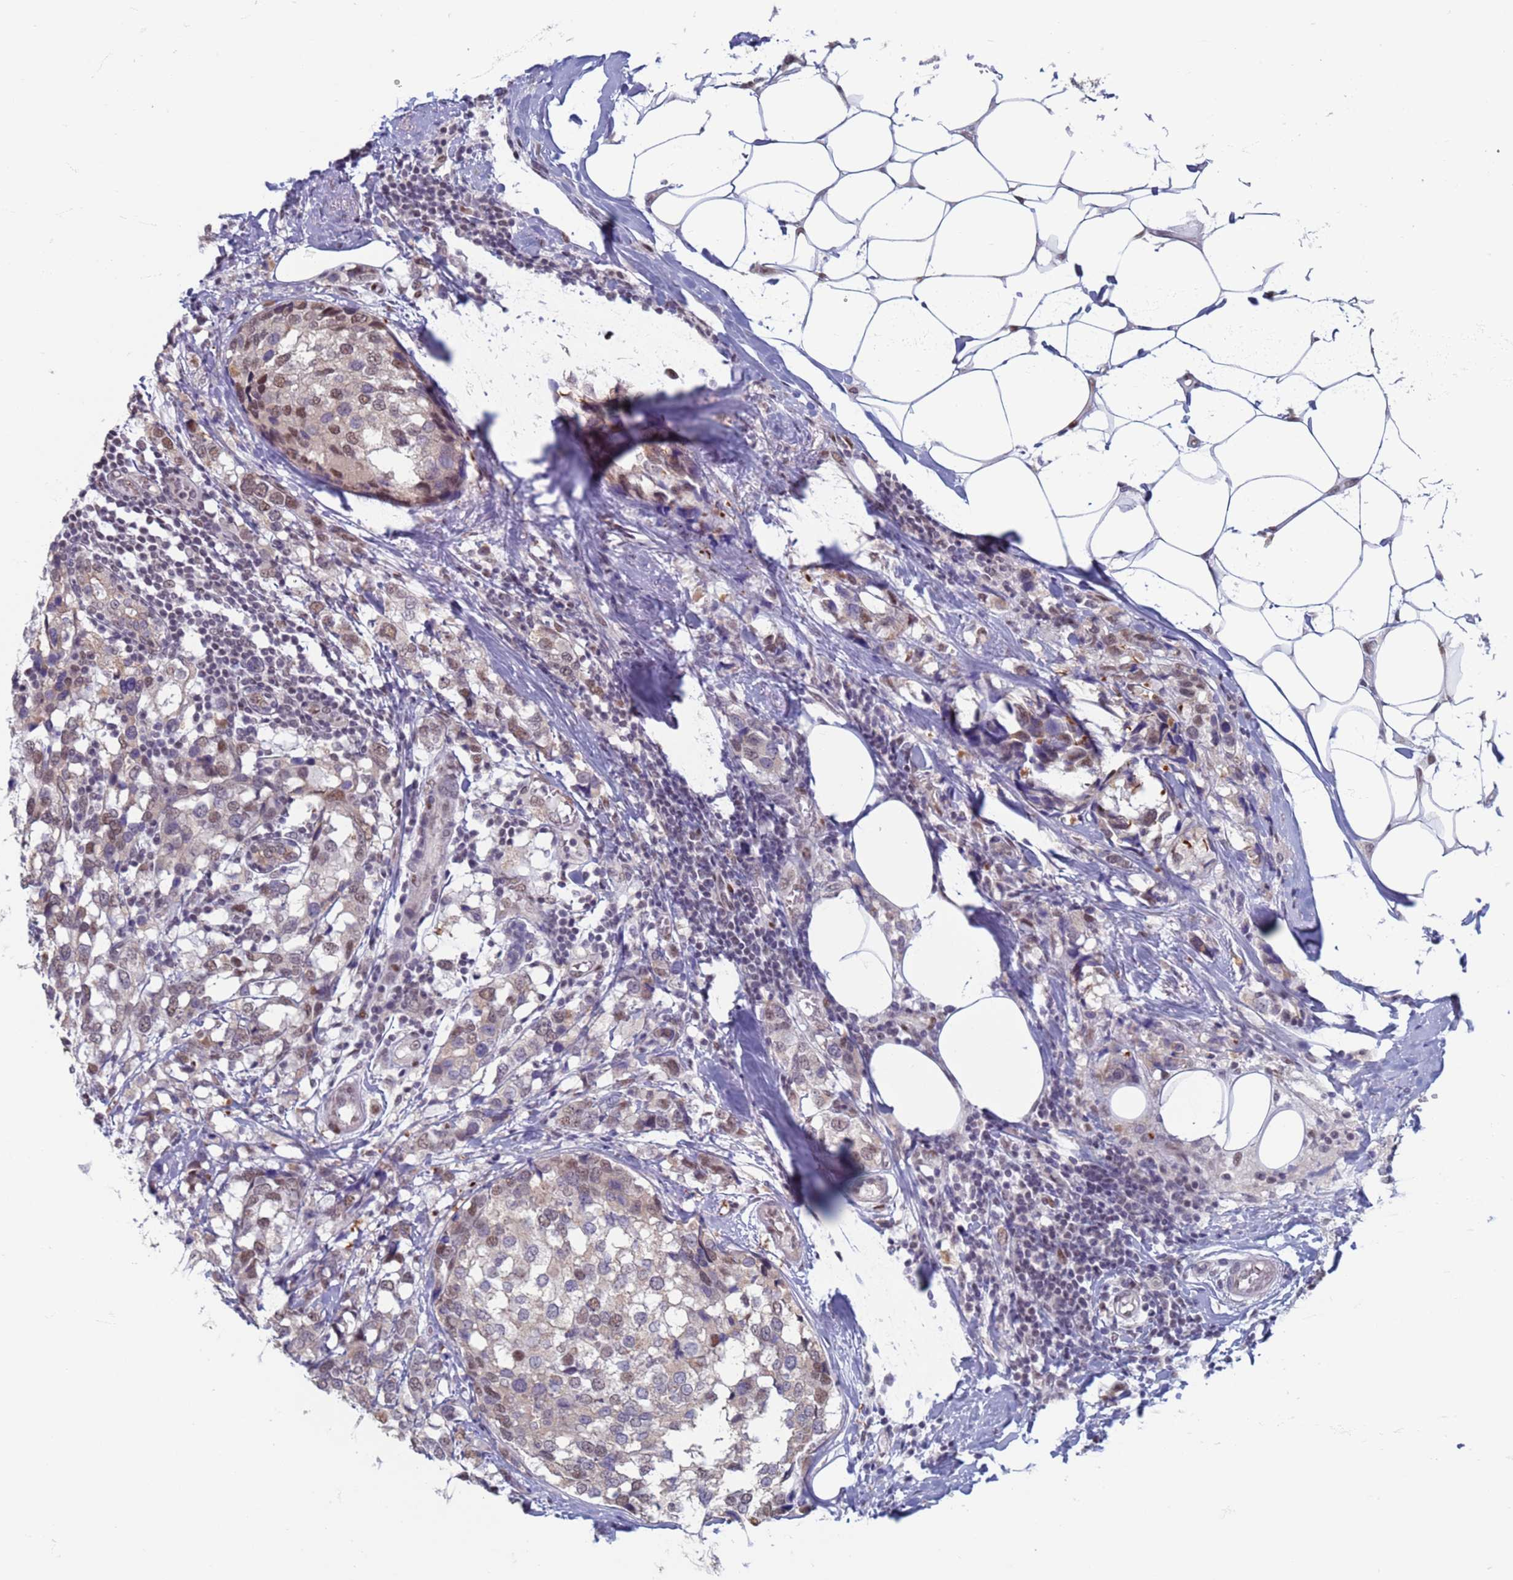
{"staining": {"intensity": "moderate", "quantity": ">75%", "location": "nuclear"}, "tissue": "breast cancer", "cell_type": "Tumor cells", "image_type": "cancer", "snomed": [{"axis": "morphology", "description": "Lobular carcinoma"}, {"axis": "topography", "description": "Breast"}], "caption": "Approximately >75% of tumor cells in human lobular carcinoma (breast) demonstrate moderate nuclear protein staining as visualized by brown immunohistochemical staining.", "gene": "SAE1", "patient": {"sex": "female", "age": 59}}